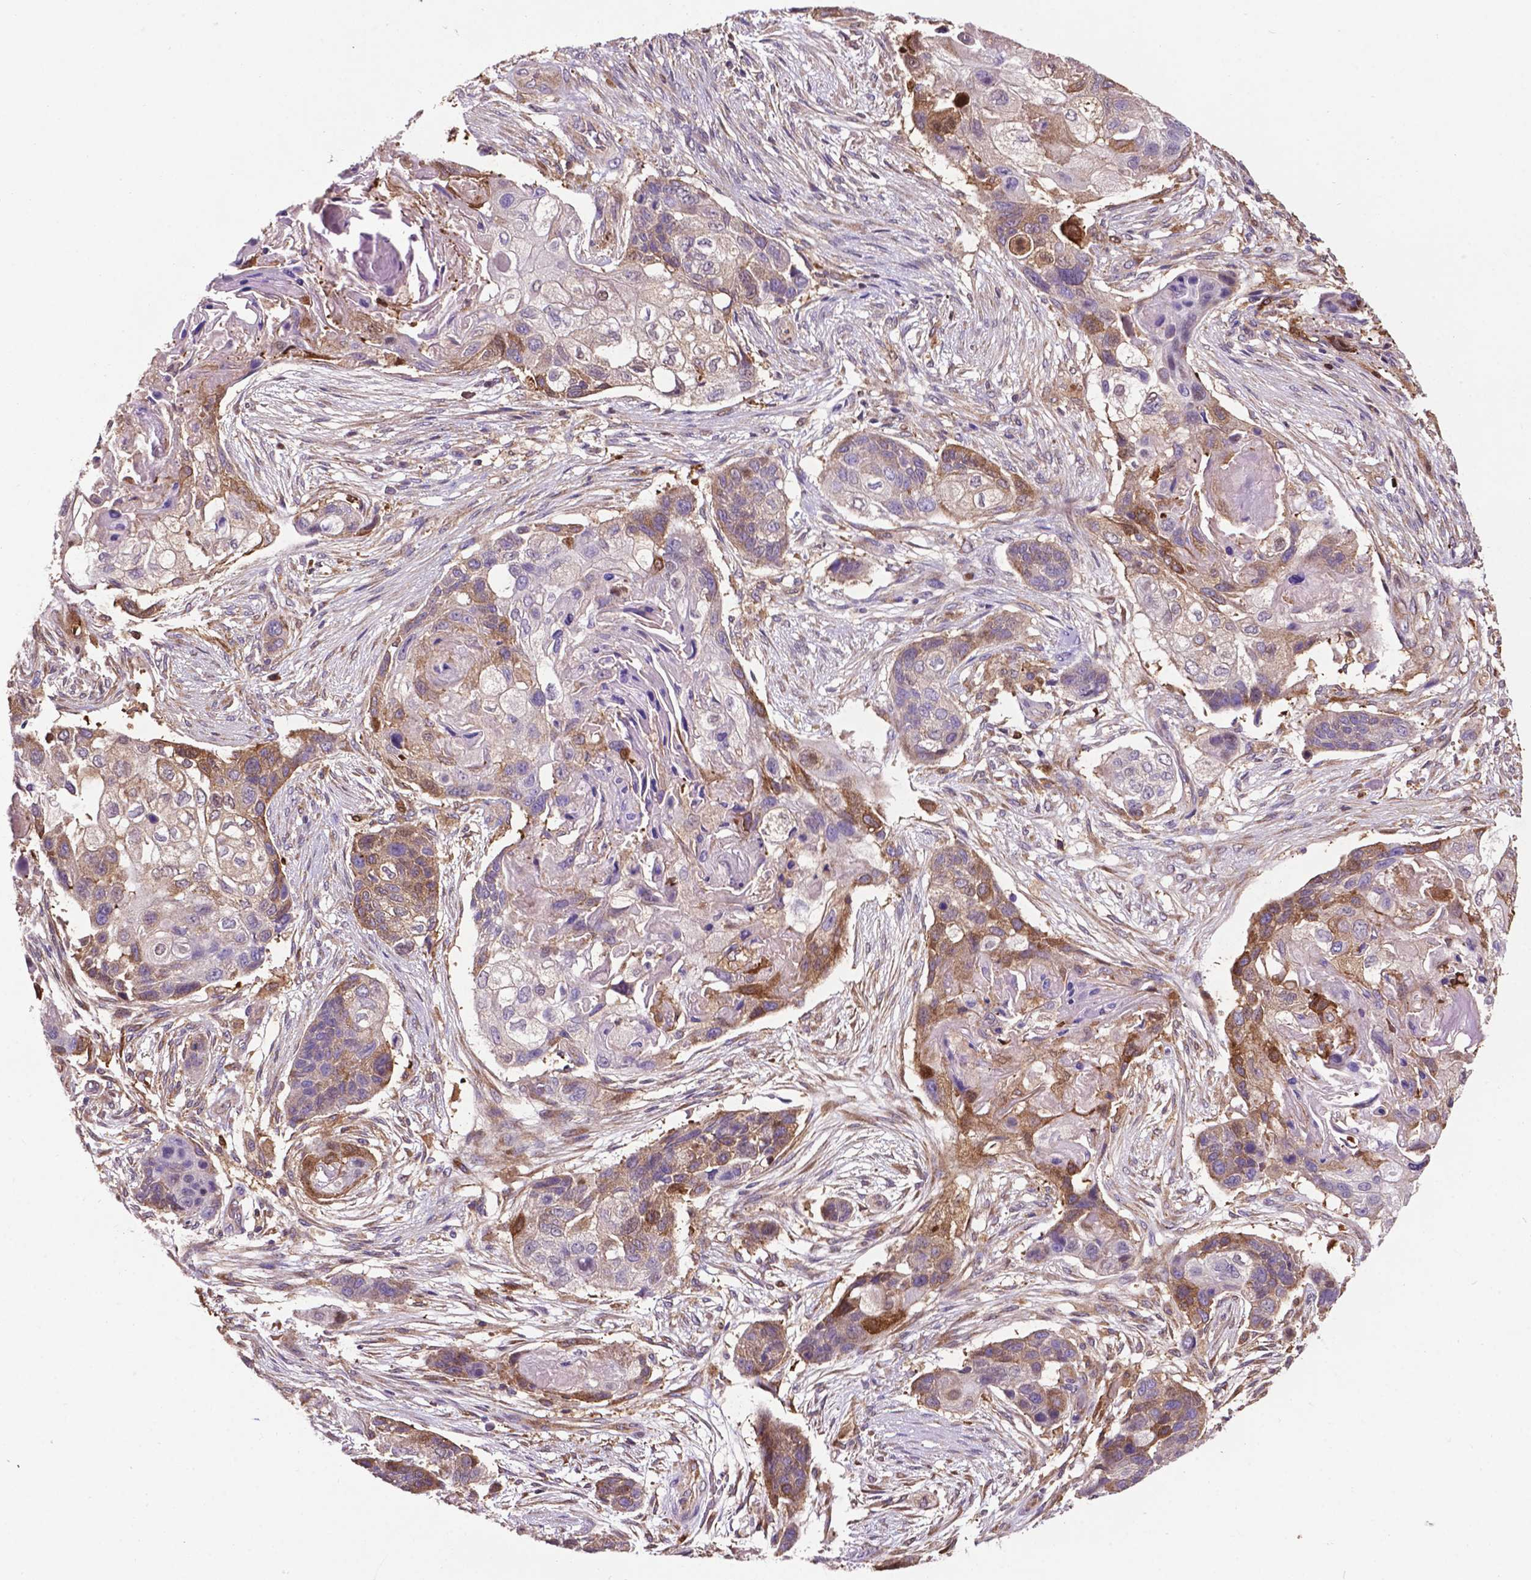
{"staining": {"intensity": "moderate", "quantity": "<25%", "location": "cytoplasmic/membranous"}, "tissue": "lung cancer", "cell_type": "Tumor cells", "image_type": "cancer", "snomed": [{"axis": "morphology", "description": "Squamous cell carcinoma, NOS"}, {"axis": "topography", "description": "Lung"}], "caption": "Tumor cells reveal low levels of moderate cytoplasmic/membranous positivity in approximately <25% of cells in human squamous cell carcinoma (lung).", "gene": "SMAD3", "patient": {"sex": "male", "age": 69}}